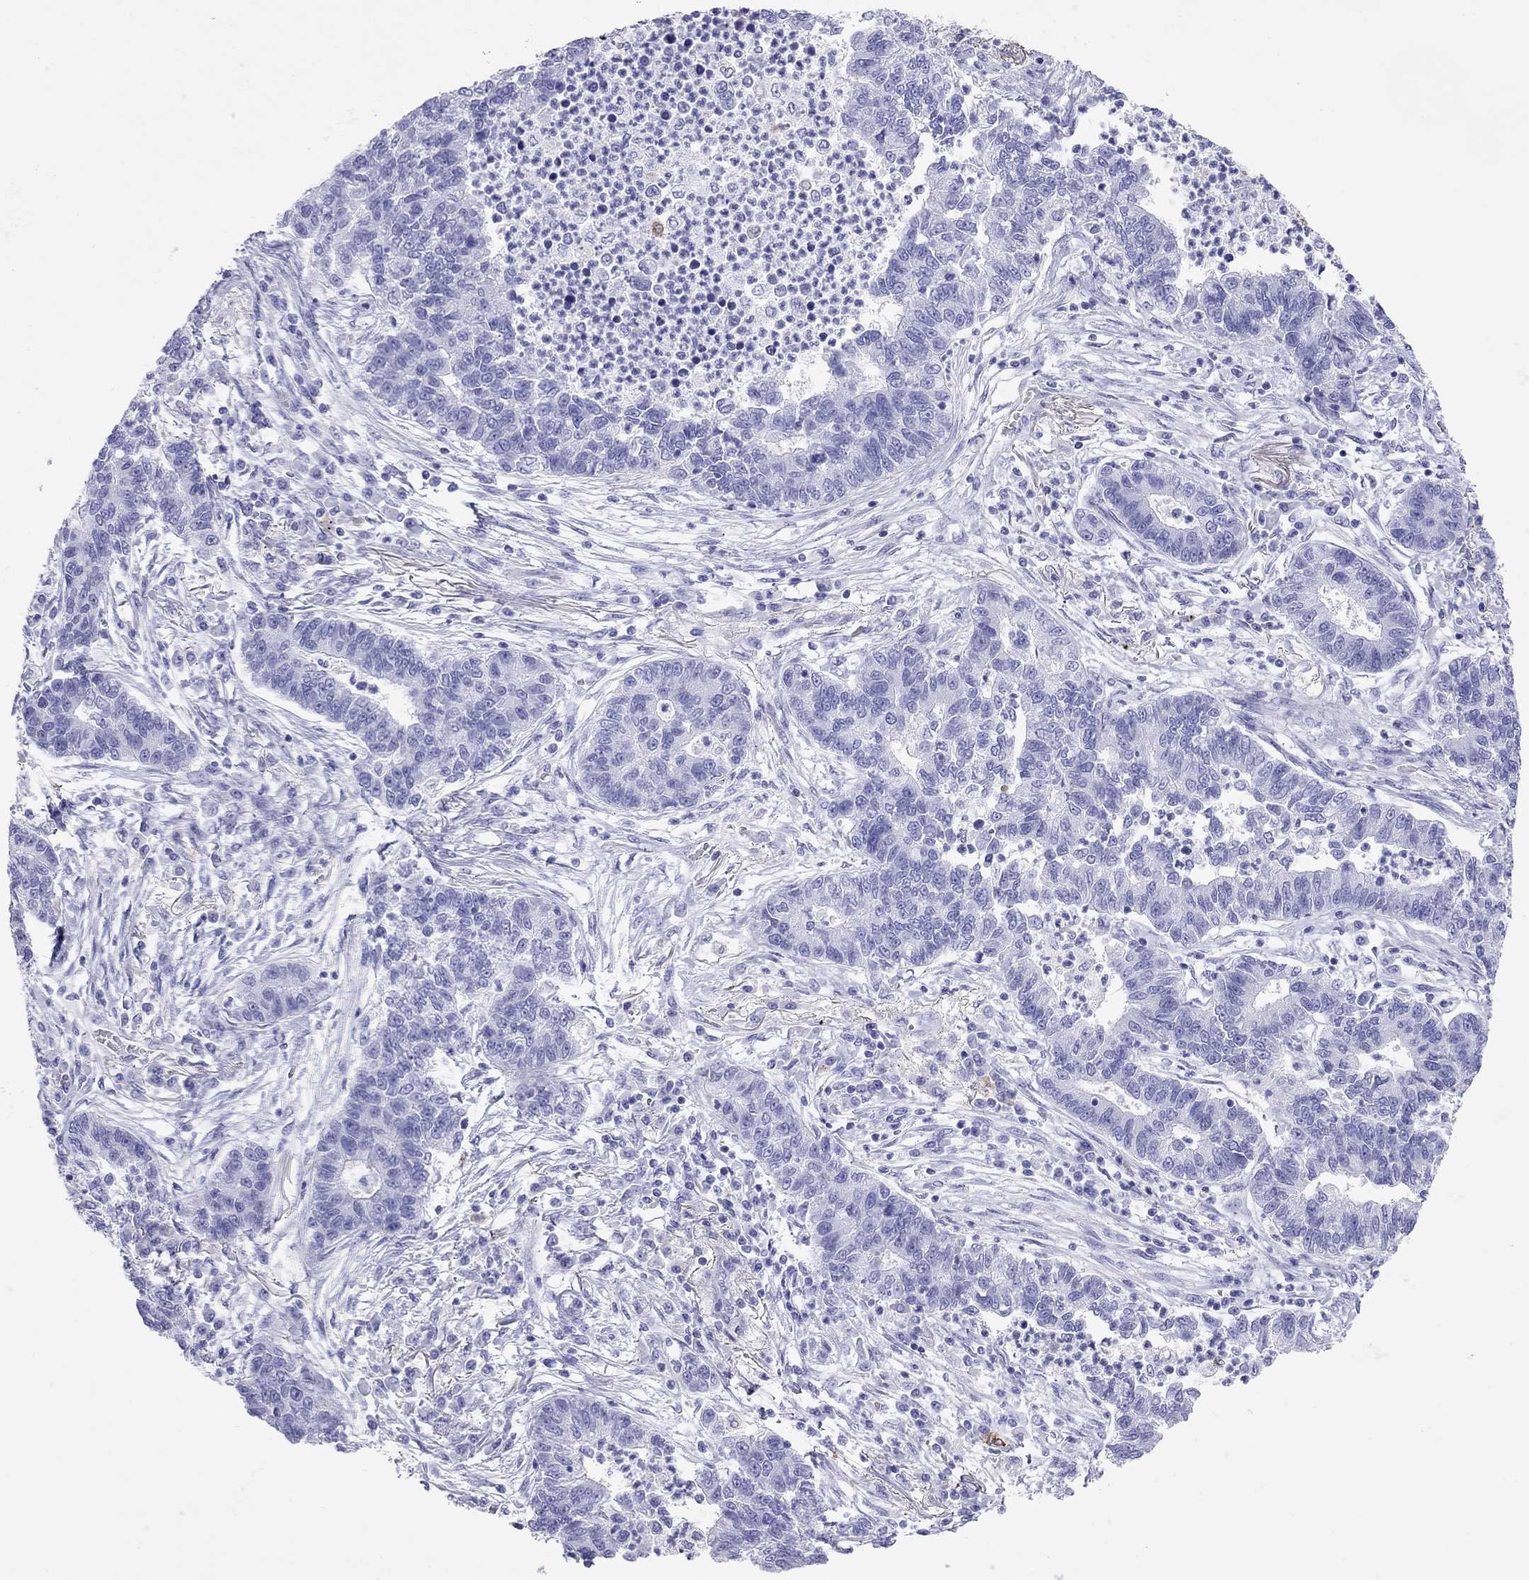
{"staining": {"intensity": "negative", "quantity": "none", "location": "none"}, "tissue": "lung cancer", "cell_type": "Tumor cells", "image_type": "cancer", "snomed": [{"axis": "morphology", "description": "Adenocarcinoma, NOS"}, {"axis": "topography", "description": "Lung"}], "caption": "Immunohistochemical staining of adenocarcinoma (lung) reveals no significant positivity in tumor cells. (Brightfield microscopy of DAB immunohistochemistry (IHC) at high magnification).", "gene": "HLA-DQB2", "patient": {"sex": "female", "age": 57}}